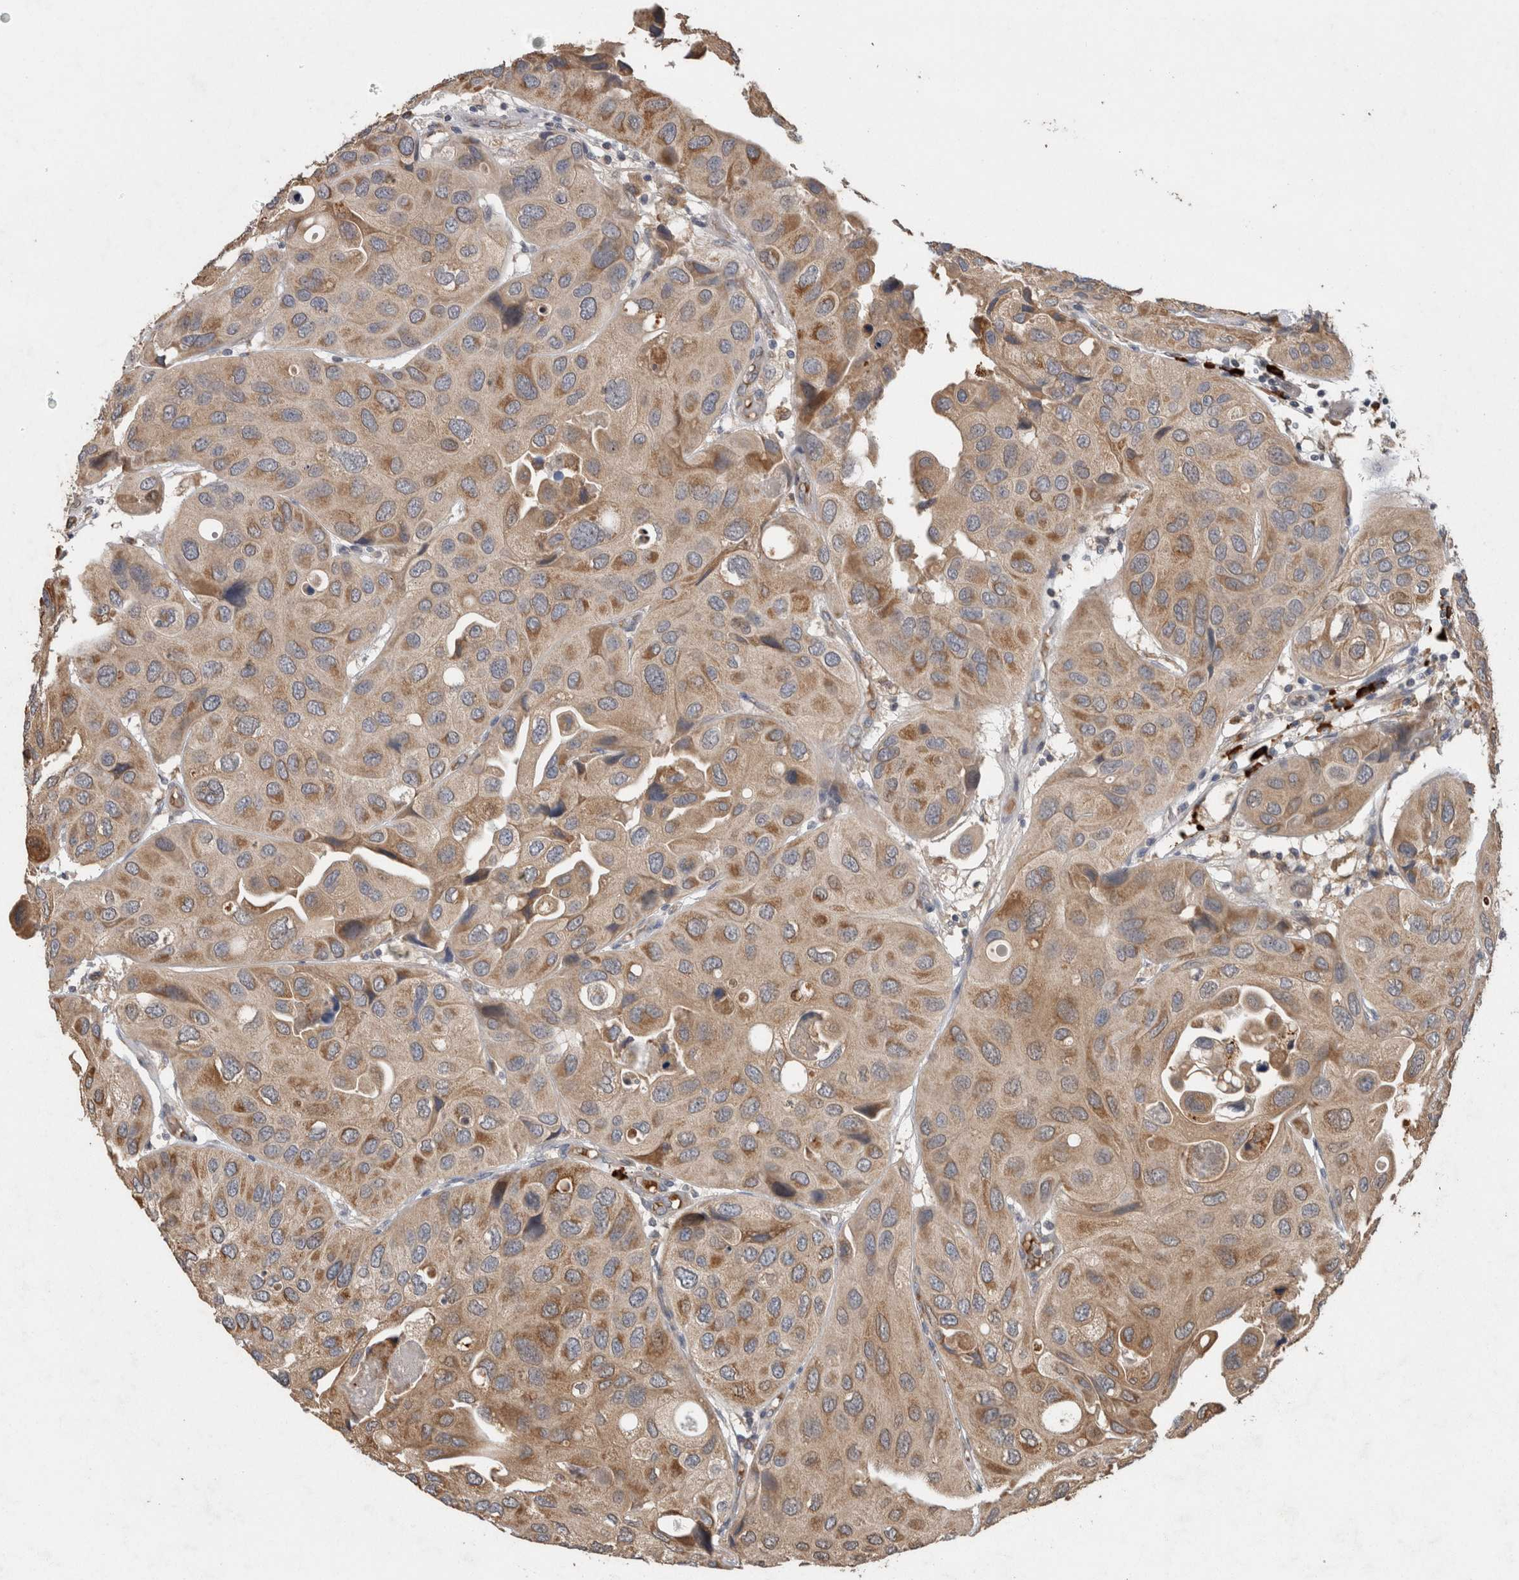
{"staining": {"intensity": "strong", "quantity": "25%-75%", "location": "cytoplasmic/membranous"}, "tissue": "urothelial cancer", "cell_type": "Tumor cells", "image_type": "cancer", "snomed": [{"axis": "morphology", "description": "Urothelial carcinoma, High grade"}, {"axis": "topography", "description": "Urinary bladder"}], "caption": "Human urothelial cancer stained for a protein (brown) shows strong cytoplasmic/membranous positive positivity in approximately 25%-75% of tumor cells.", "gene": "ADGRL3", "patient": {"sex": "female", "age": 64}}